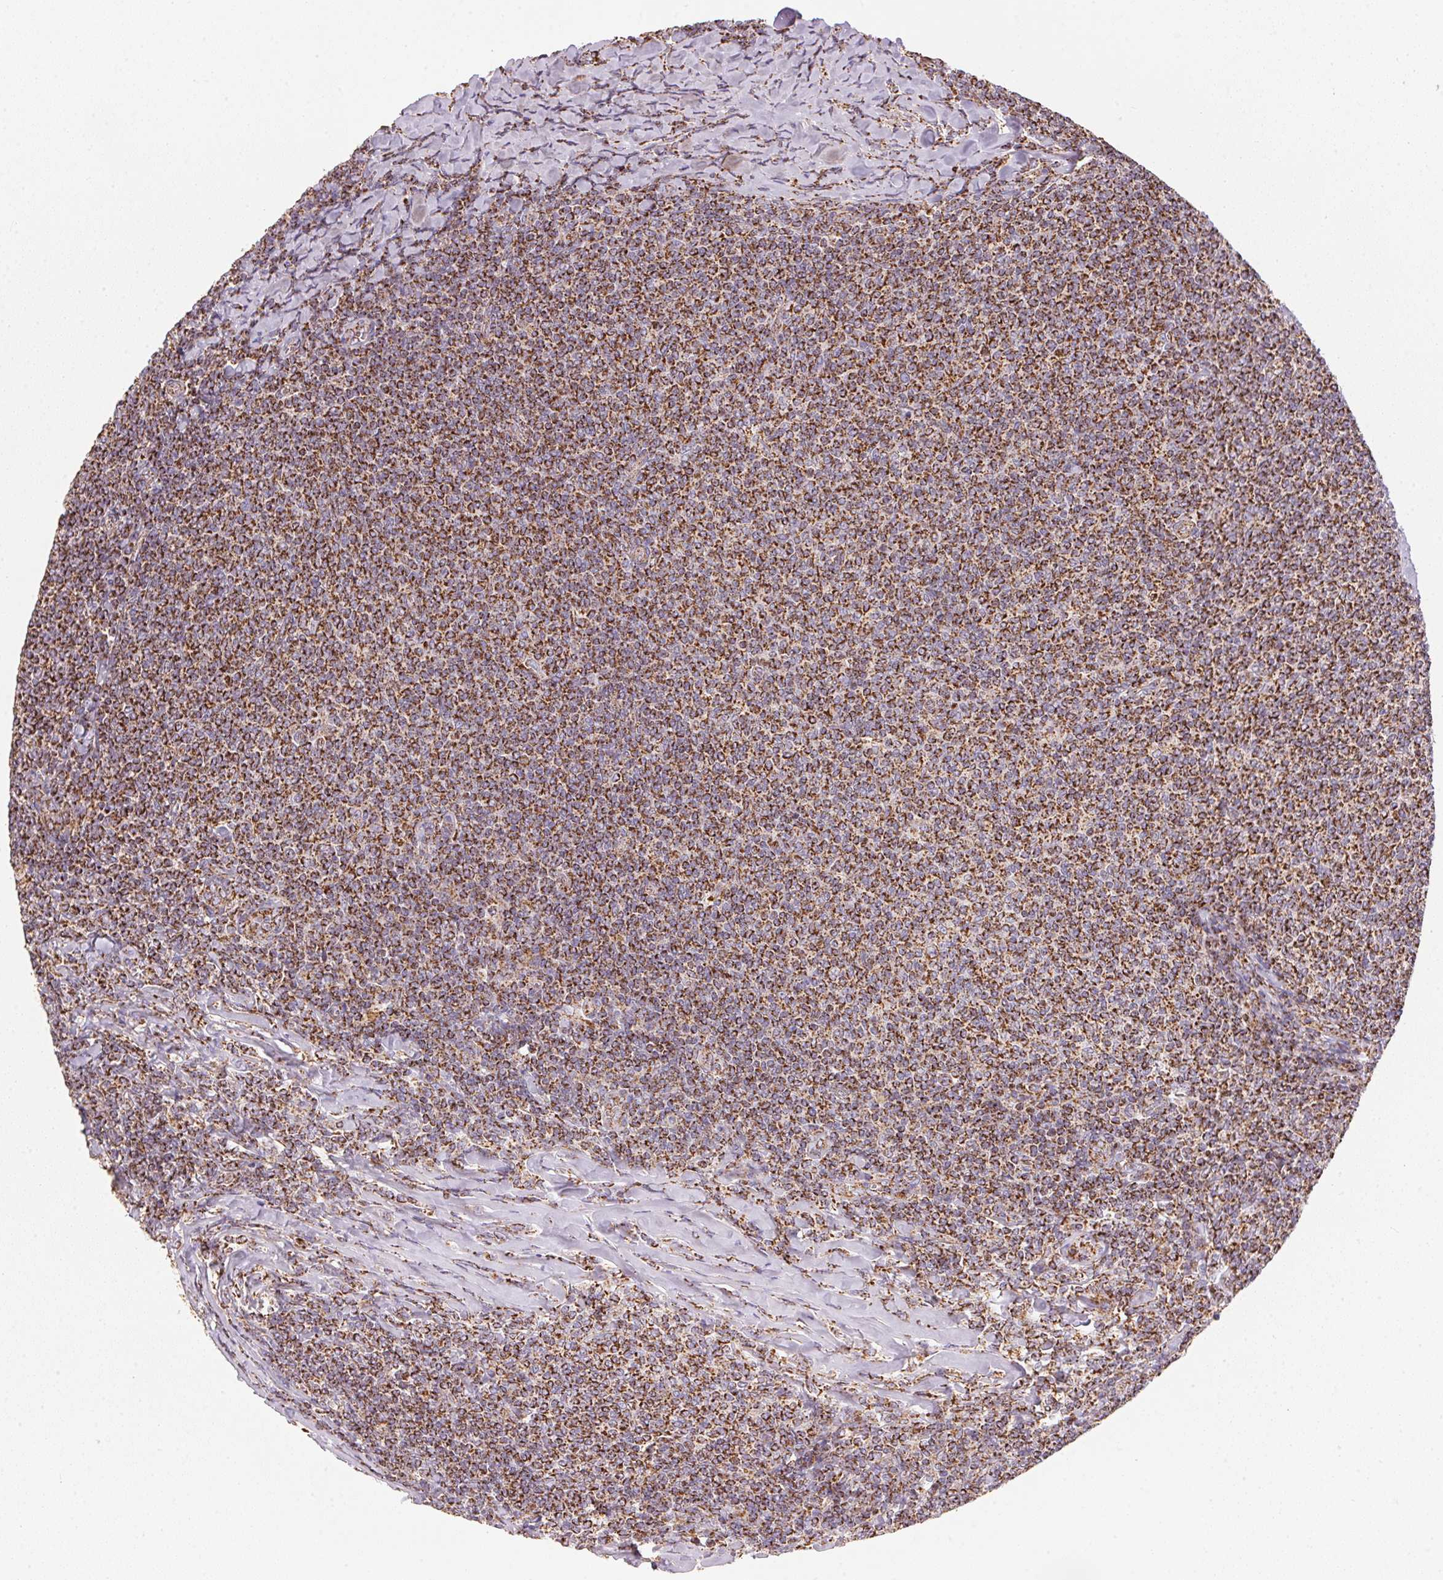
{"staining": {"intensity": "strong", "quantity": ">75%", "location": "cytoplasmic/membranous"}, "tissue": "lymphoma", "cell_type": "Tumor cells", "image_type": "cancer", "snomed": [{"axis": "morphology", "description": "Malignant lymphoma, non-Hodgkin's type, Low grade"}, {"axis": "topography", "description": "Lymph node"}], "caption": "A histopathology image showing strong cytoplasmic/membranous positivity in about >75% of tumor cells in malignant lymphoma, non-Hodgkin's type (low-grade), as visualized by brown immunohistochemical staining.", "gene": "NDUFS2", "patient": {"sex": "male", "age": 52}}